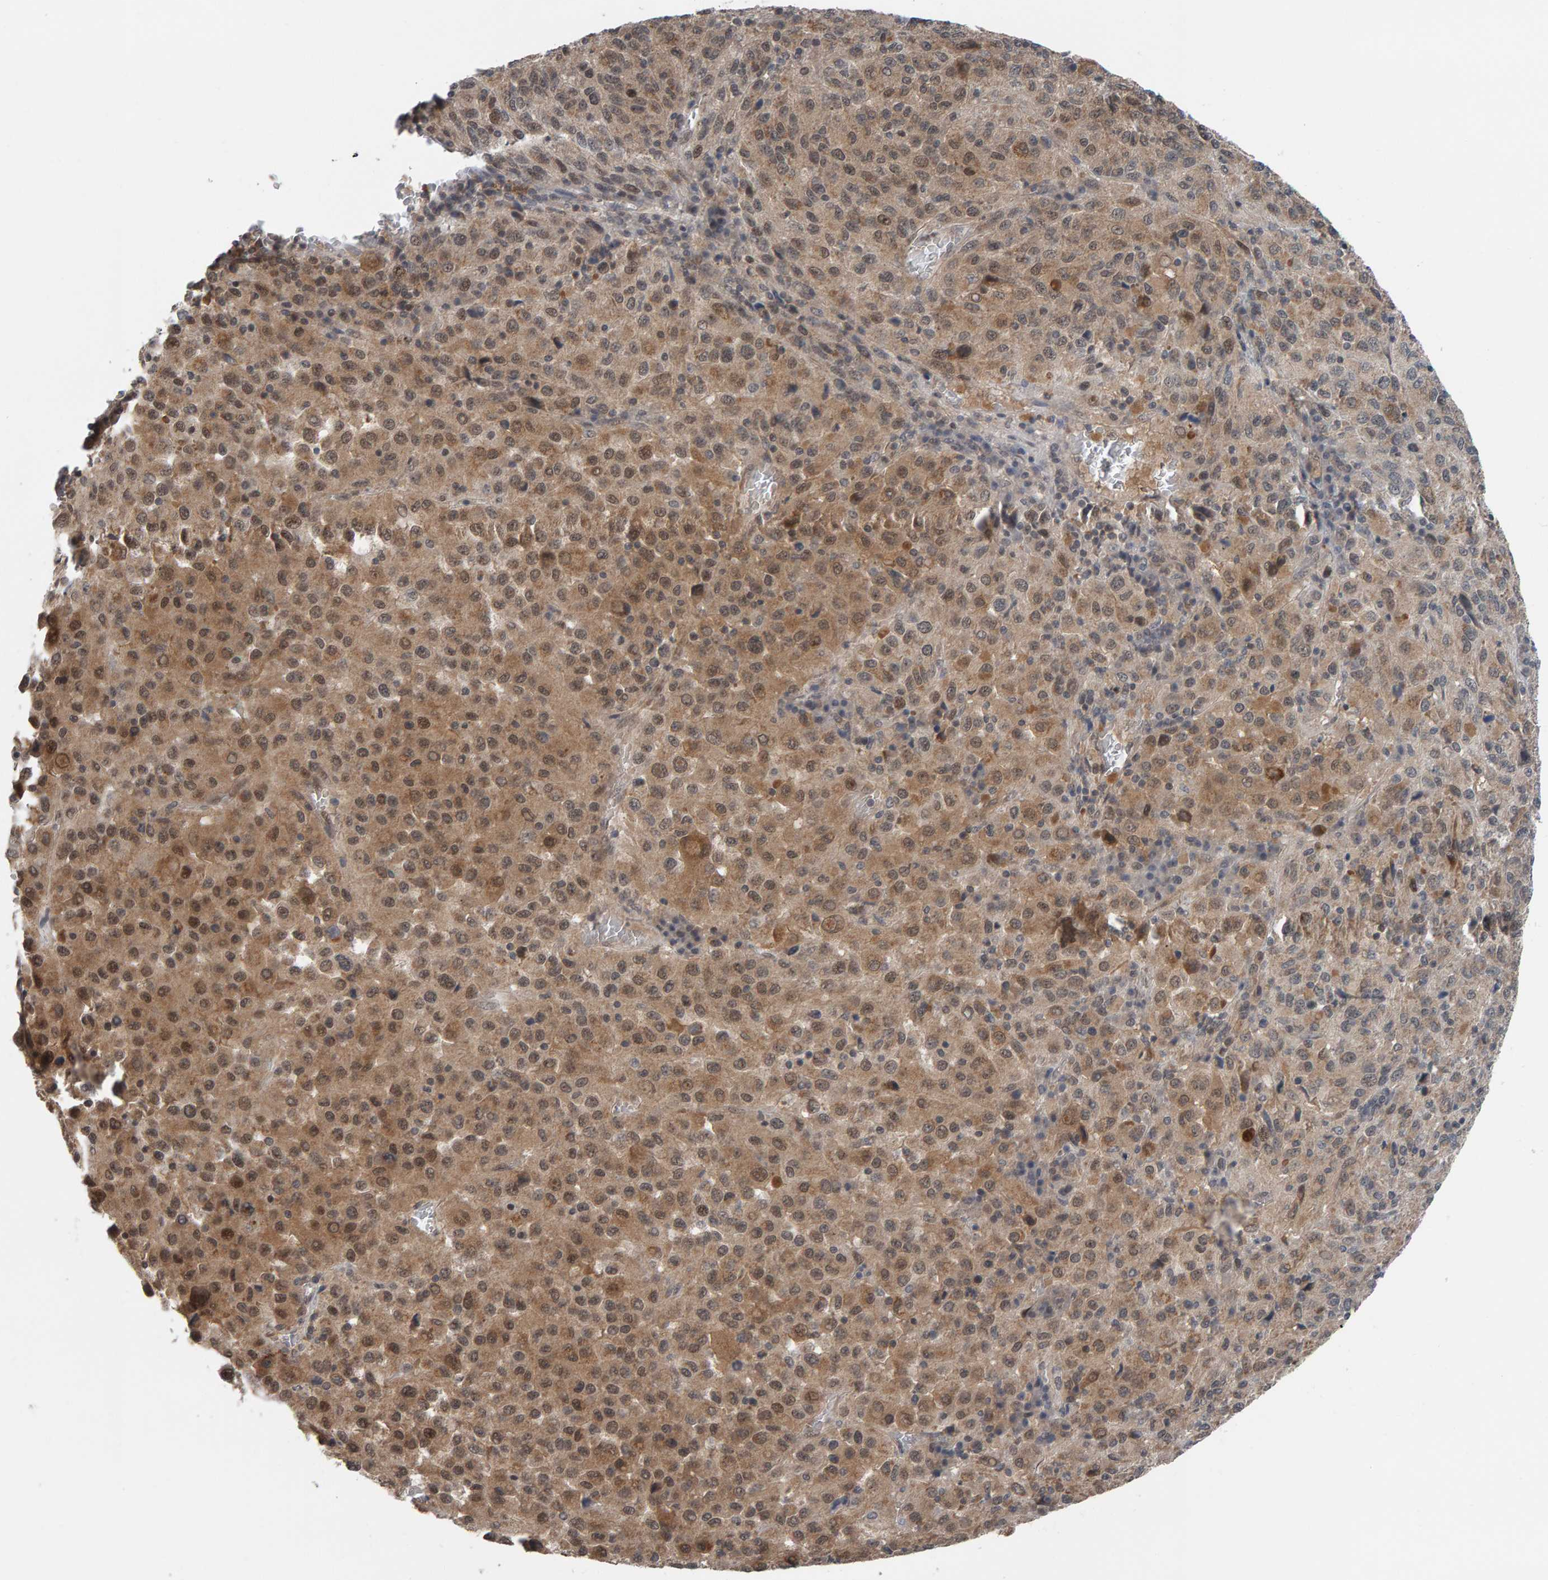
{"staining": {"intensity": "weak", "quantity": ">75%", "location": "cytoplasmic/membranous"}, "tissue": "melanoma", "cell_type": "Tumor cells", "image_type": "cancer", "snomed": [{"axis": "morphology", "description": "Malignant melanoma, Metastatic site"}, {"axis": "topography", "description": "Lung"}], "caption": "Malignant melanoma (metastatic site) stained for a protein (brown) shows weak cytoplasmic/membranous positive expression in about >75% of tumor cells.", "gene": "COASY", "patient": {"sex": "male", "age": 64}}